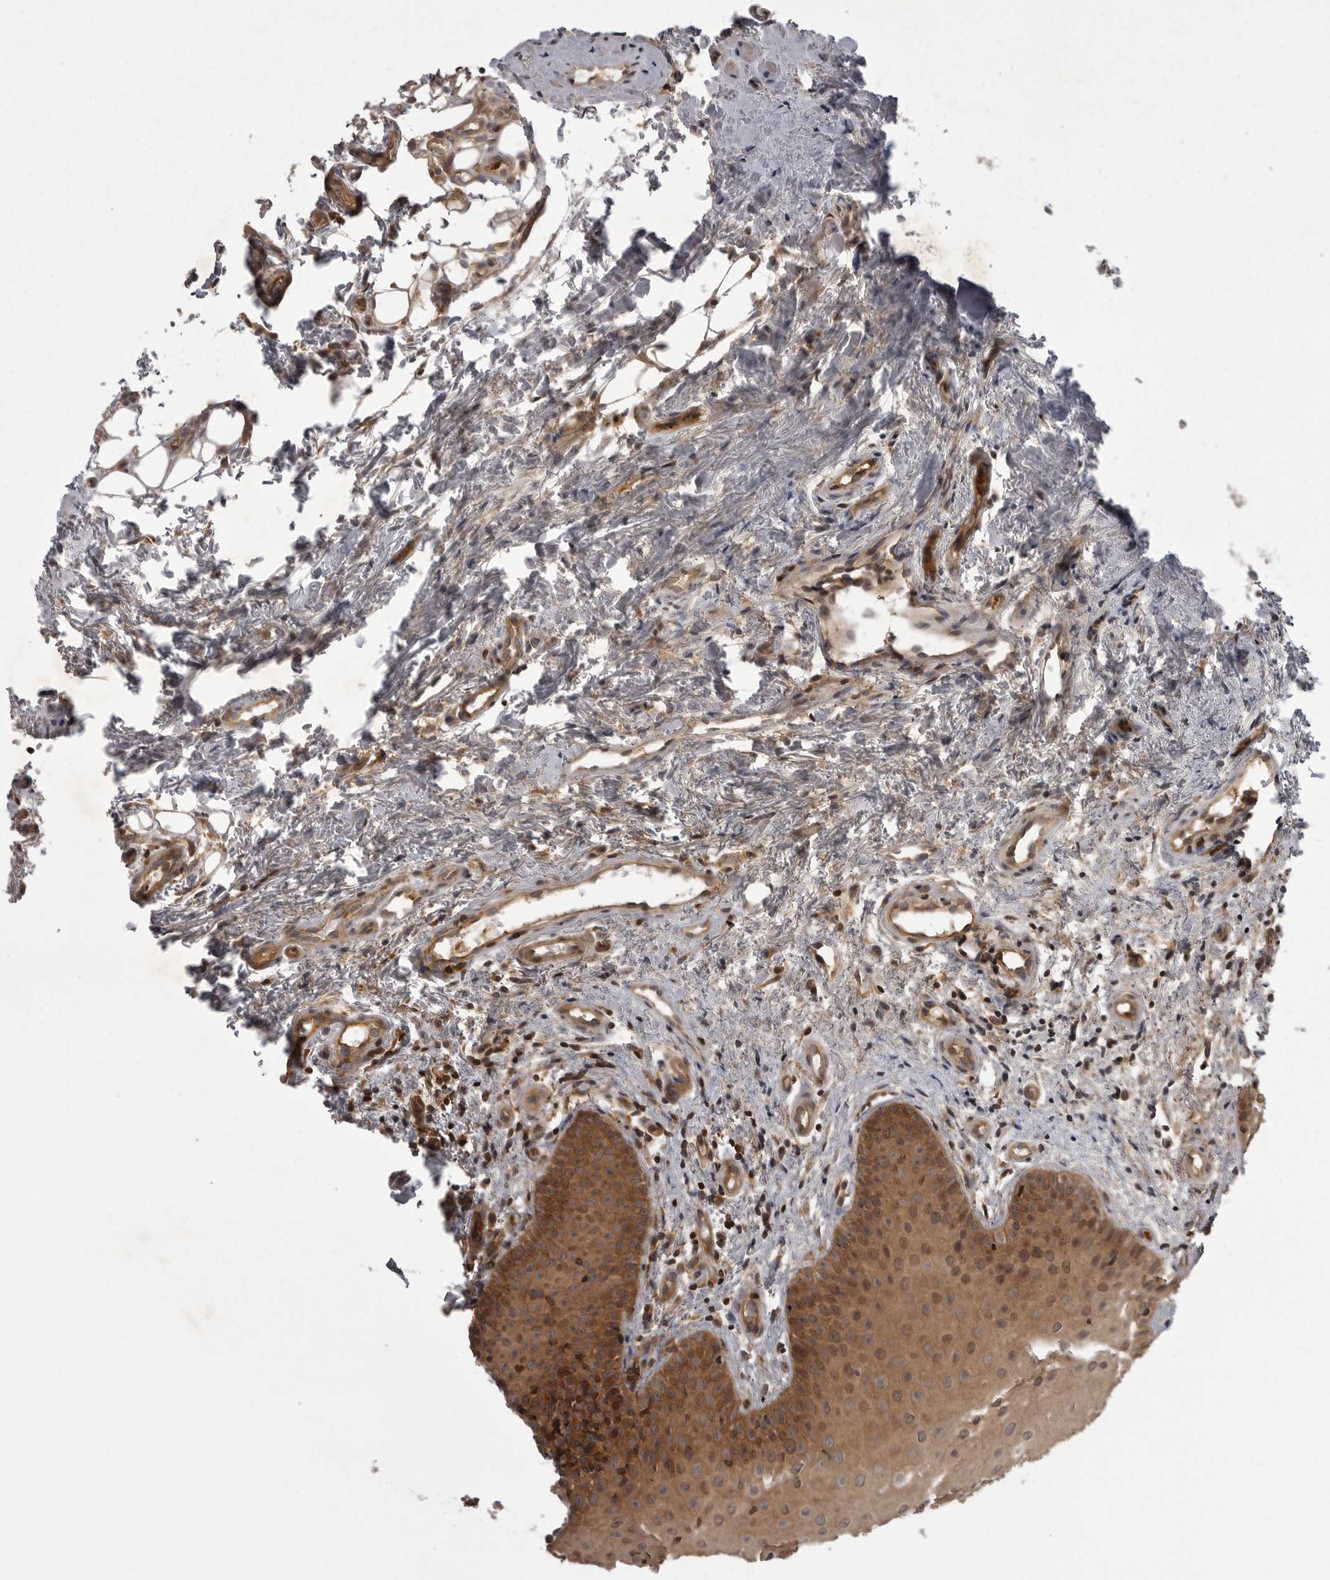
{"staining": {"intensity": "moderate", "quantity": ">75%", "location": "cytoplasmic/membranous,nuclear"}, "tissue": "oral mucosa", "cell_type": "Squamous epithelial cells", "image_type": "normal", "snomed": [{"axis": "morphology", "description": "Normal tissue, NOS"}, {"axis": "topography", "description": "Oral tissue"}], "caption": "Protein expression analysis of unremarkable oral mucosa shows moderate cytoplasmic/membranous,nuclear positivity in about >75% of squamous epithelial cells.", "gene": "STK24", "patient": {"sex": "male", "age": 60}}